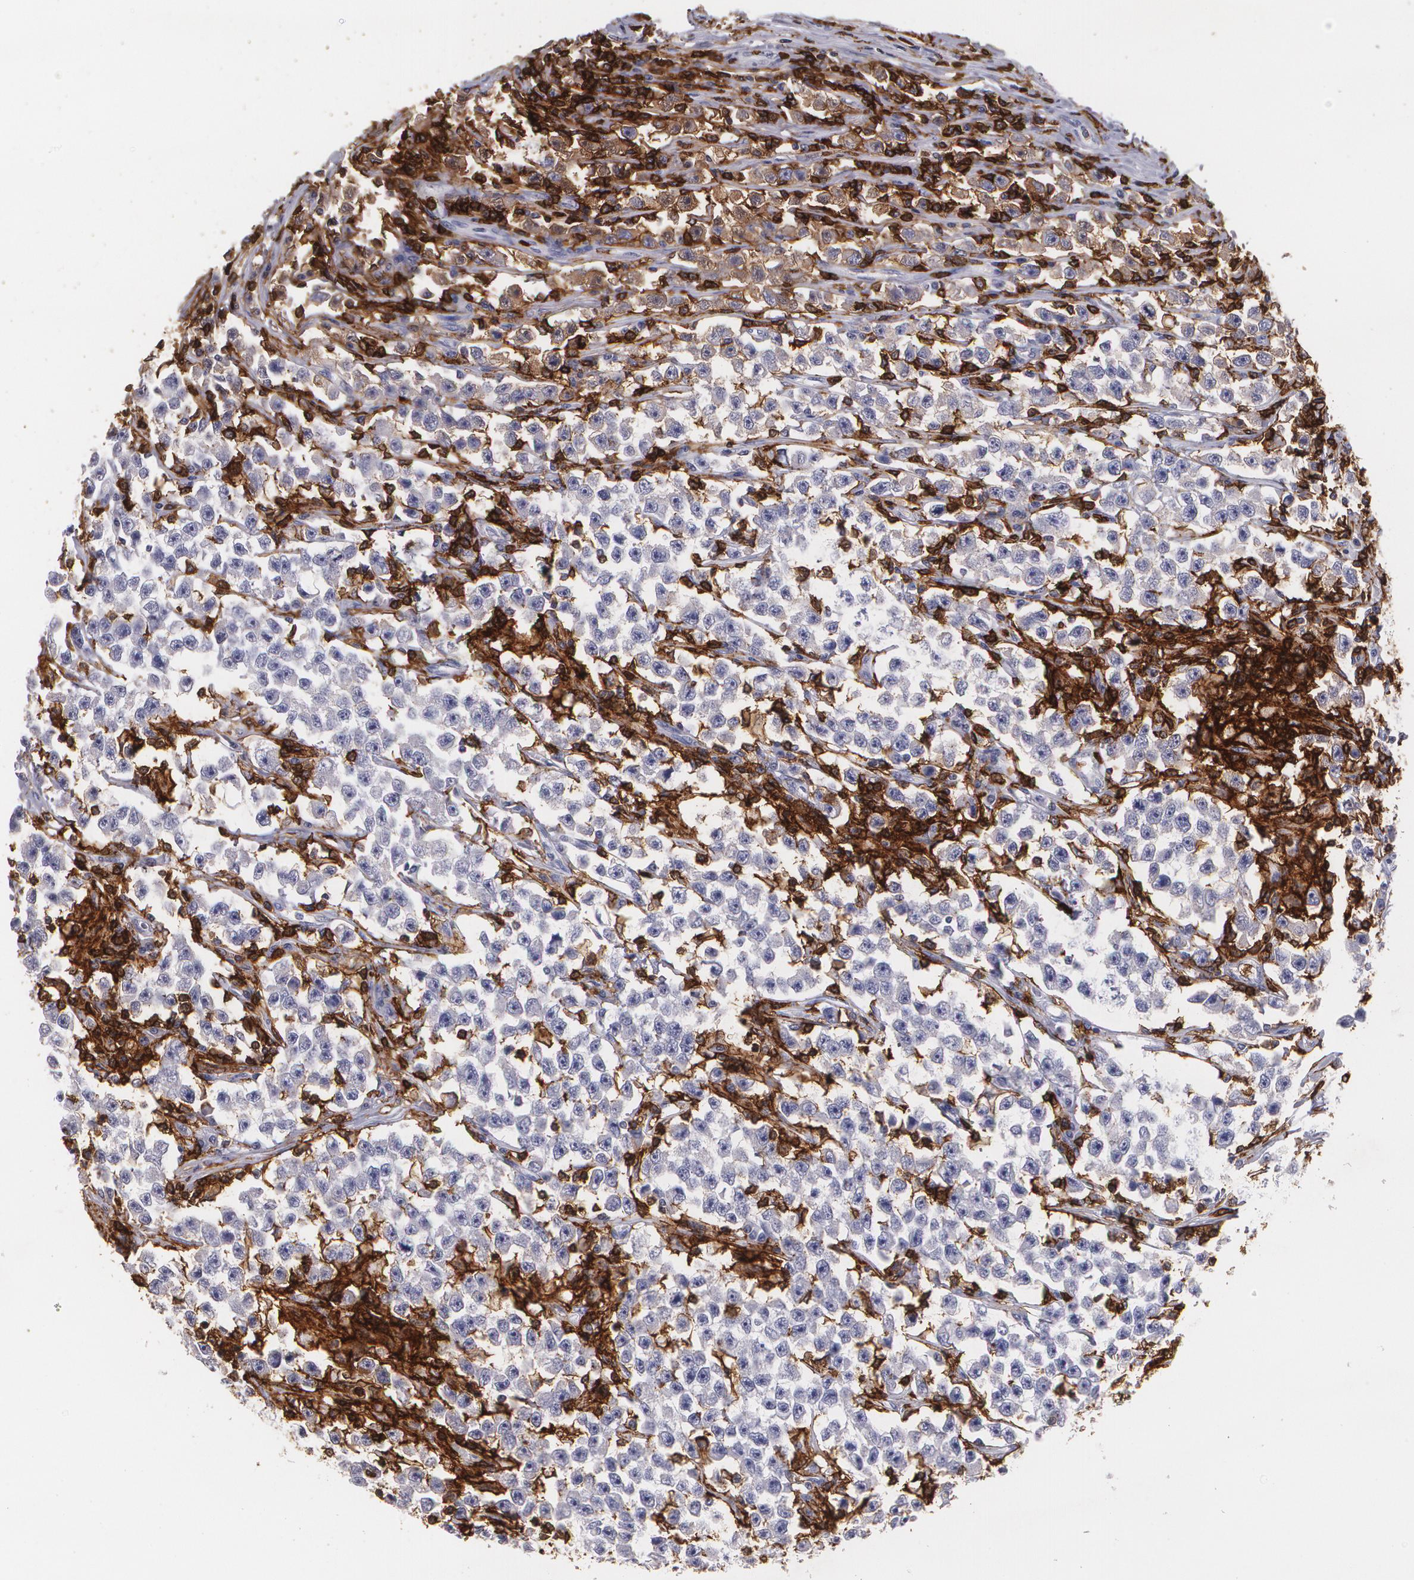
{"staining": {"intensity": "negative", "quantity": "none", "location": "none"}, "tissue": "testis cancer", "cell_type": "Tumor cells", "image_type": "cancer", "snomed": [{"axis": "morphology", "description": "Seminoma, NOS"}, {"axis": "topography", "description": "Testis"}], "caption": "Image shows no significant protein expression in tumor cells of testis cancer.", "gene": "PTPRC", "patient": {"sex": "male", "age": 33}}